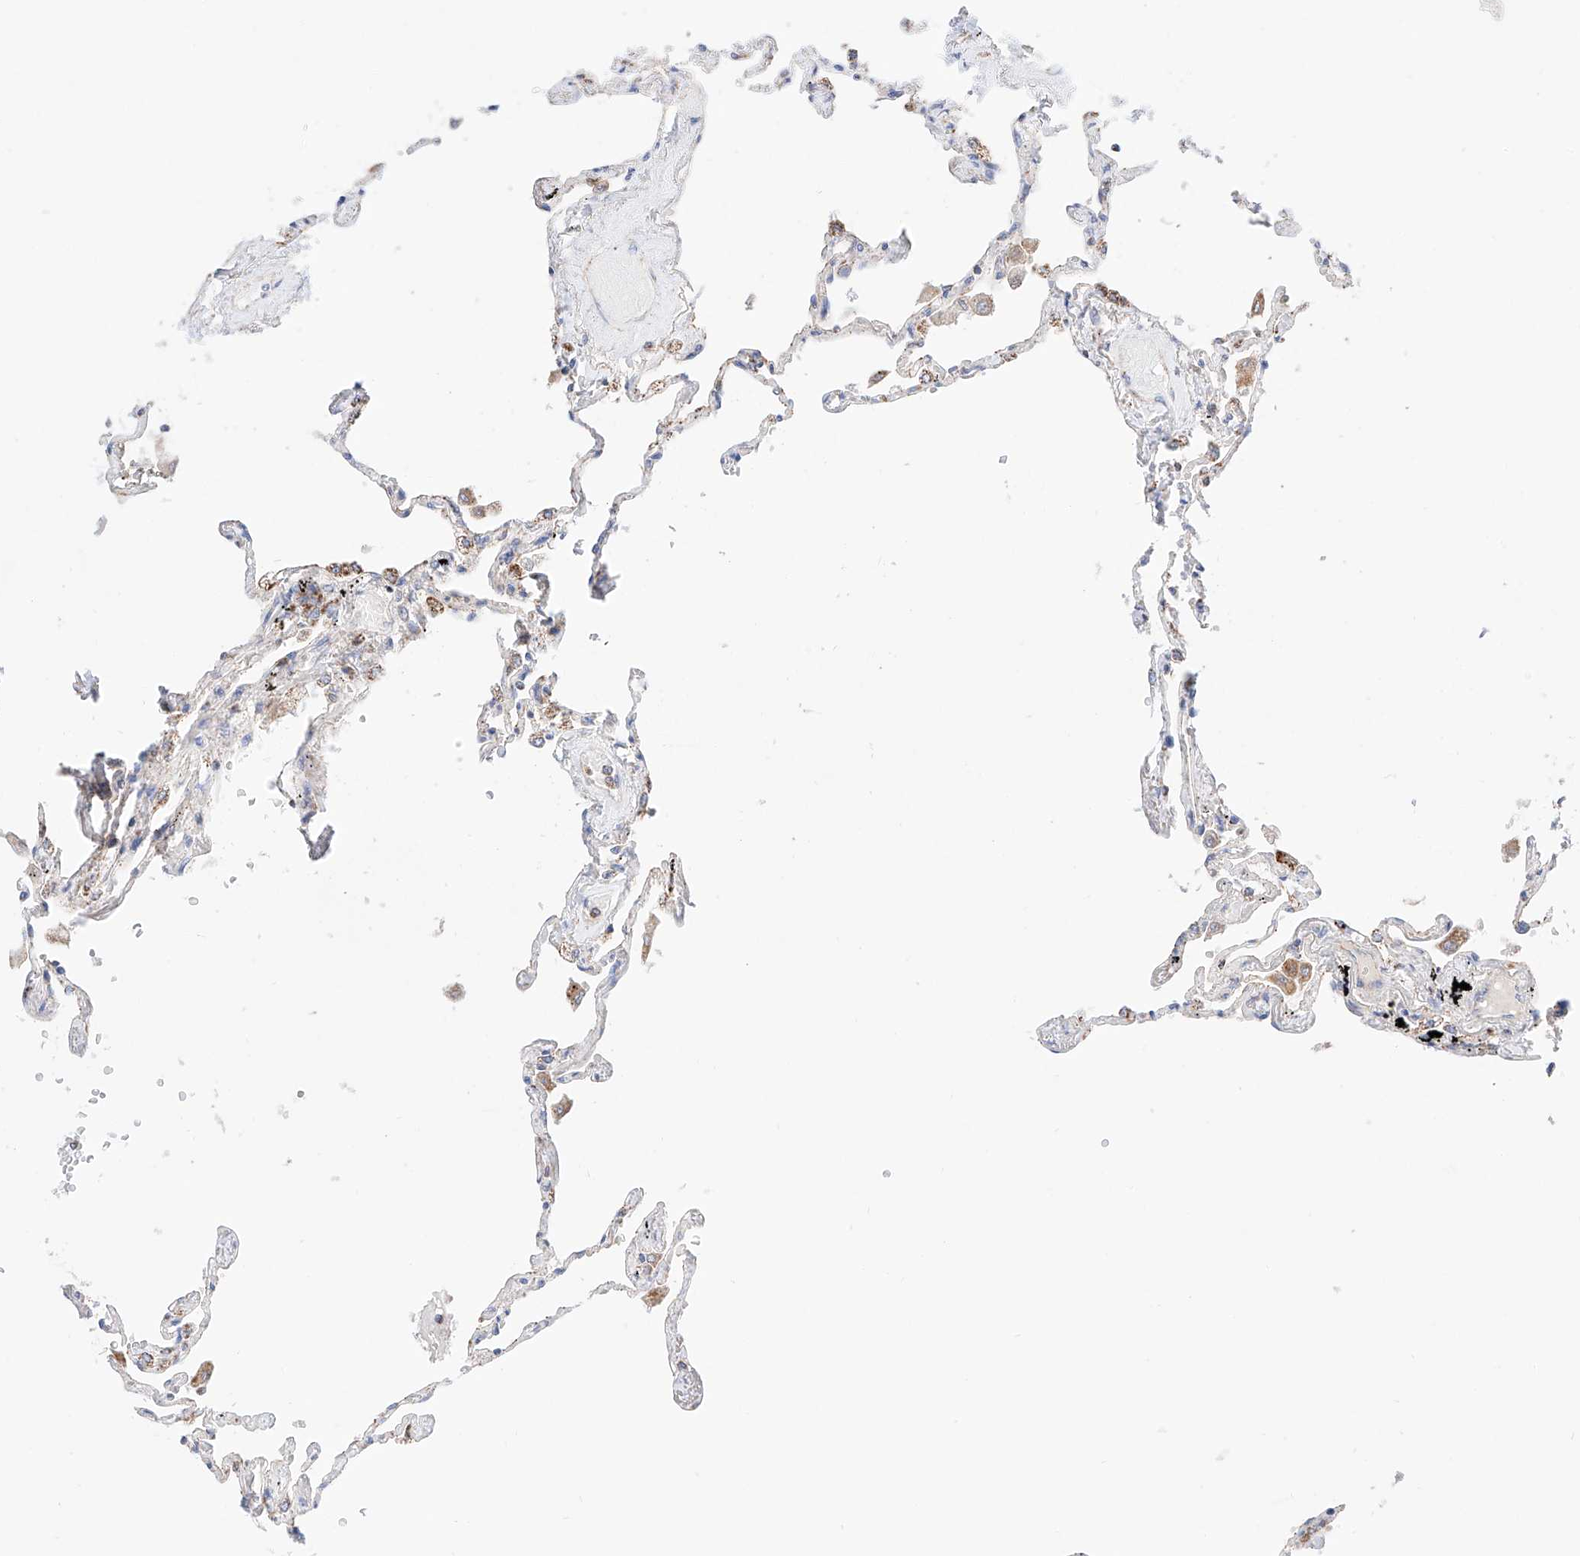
{"staining": {"intensity": "negative", "quantity": "none", "location": "none"}, "tissue": "lung", "cell_type": "Alveolar cells", "image_type": "normal", "snomed": [{"axis": "morphology", "description": "Normal tissue, NOS"}, {"axis": "topography", "description": "Lung"}], "caption": "This is a image of IHC staining of normal lung, which shows no expression in alveolar cells.", "gene": "KTI12", "patient": {"sex": "female", "age": 67}}